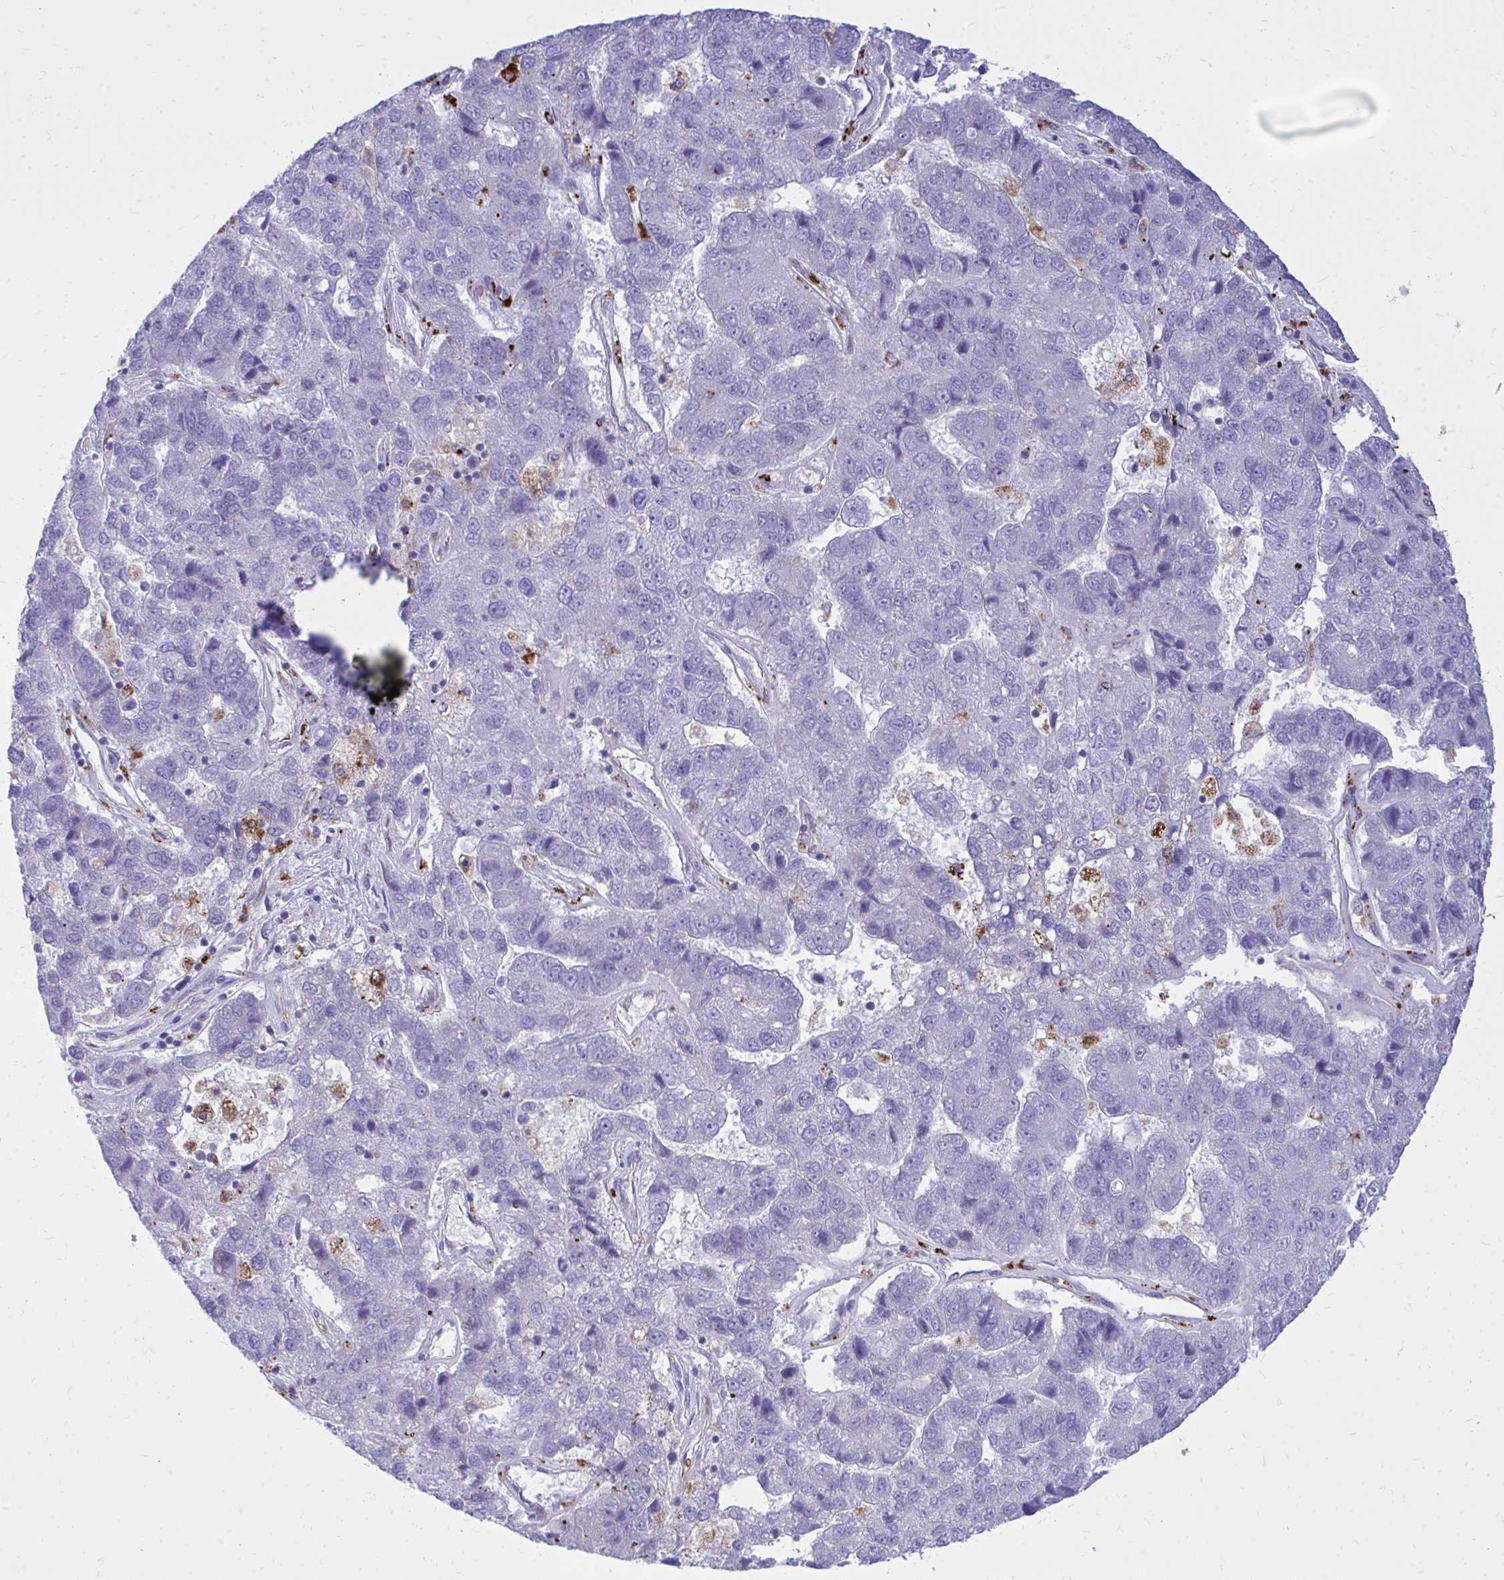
{"staining": {"intensity": "negative", "quantity": "none", "location": "none"}, "tissue": "pancreatic cancer", "cell_type": "Tumor cells", "image_type": "cancer", "snomed": [{"axis": "morphology", "description": "Adenocarcinoma, NOS"}, {"axis": "topography", "description": "Pancreas"}], "caption": "IHC of pancreatic cancer reveals no positivity in tumor cells.", "gene": "TP53I11", "patient": {"sex": "female", "age": 61}}